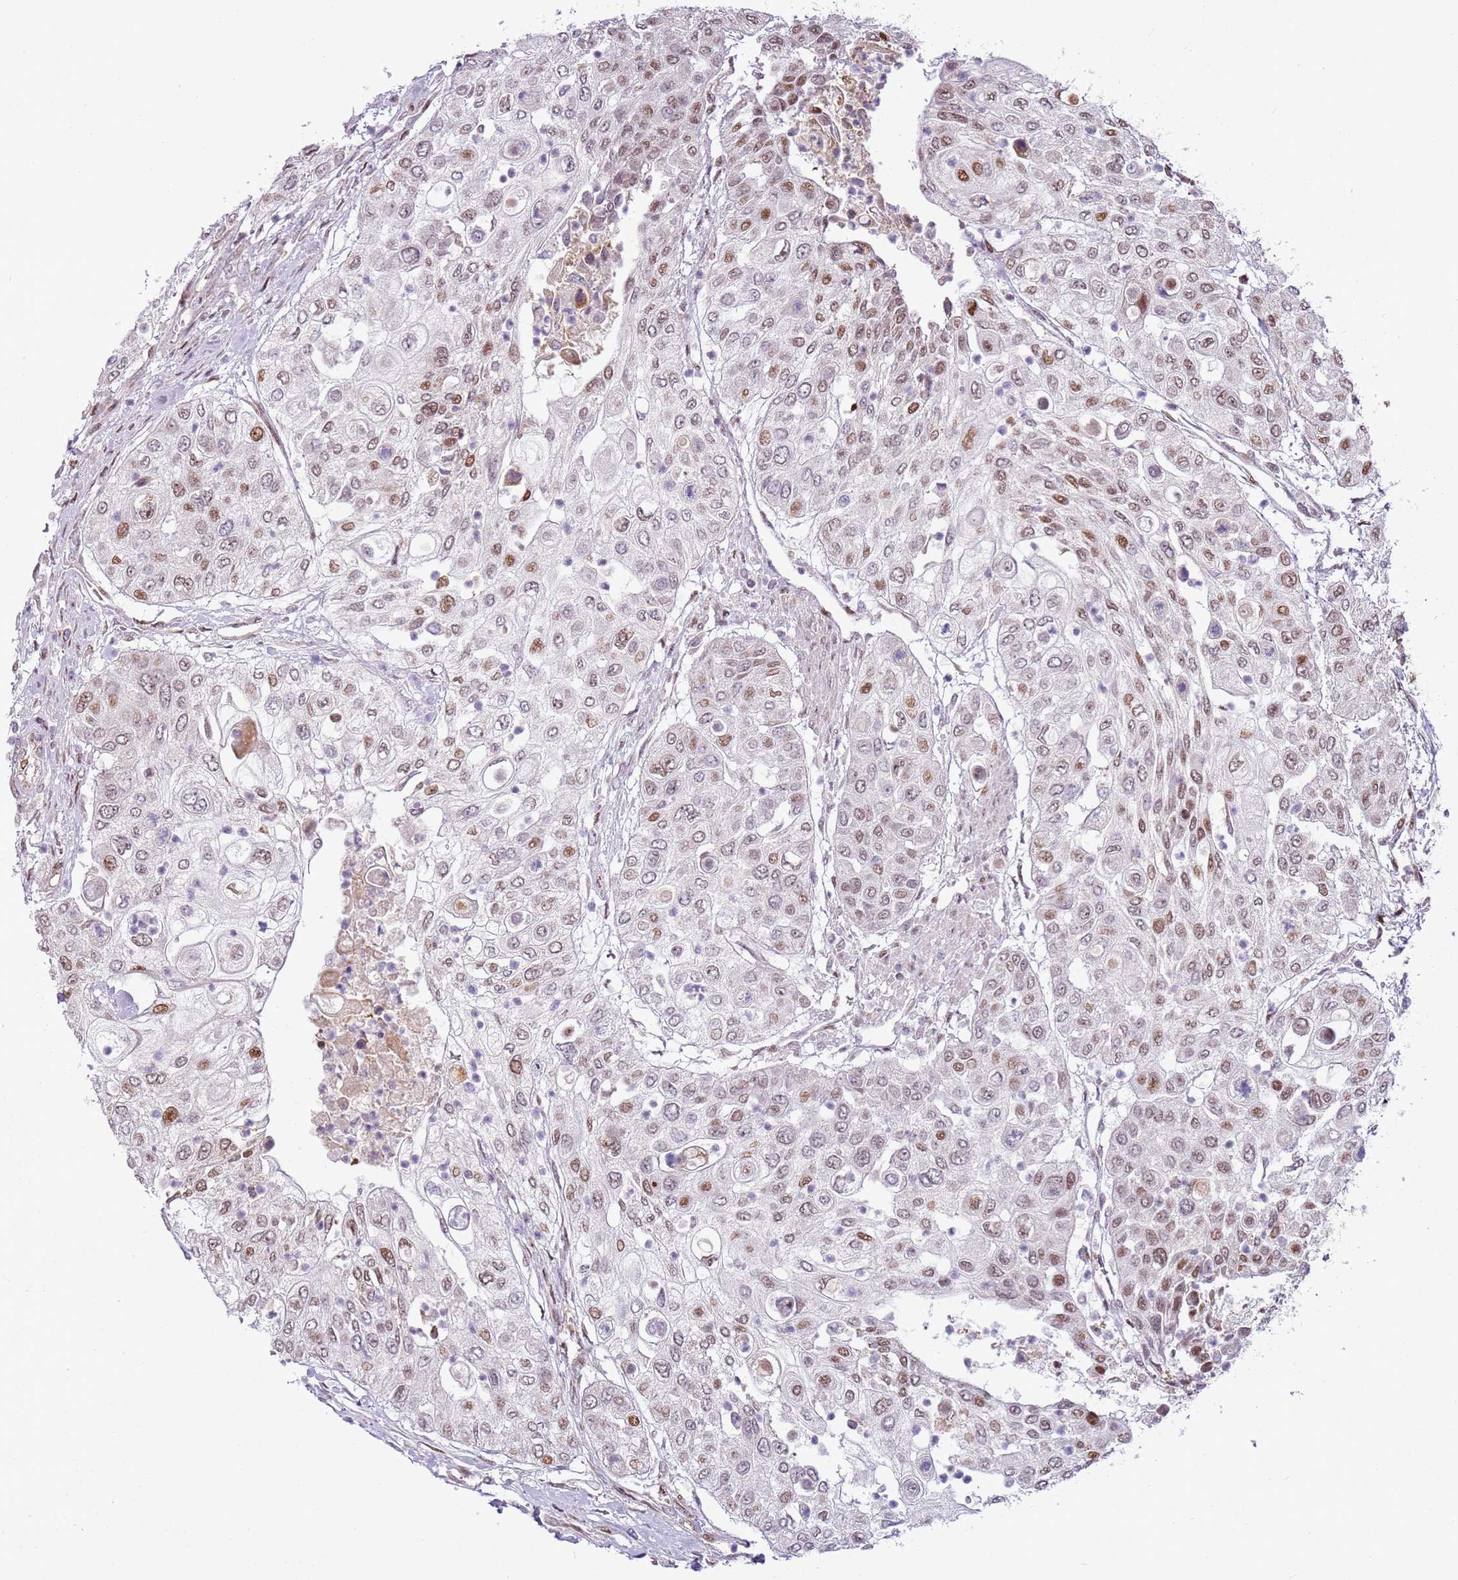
{"staining": {"intensity": "moderate", "quantity": "25%-75%", "location": "nuclear"}, "tissue": "urothelial cancer", "cell_type": "Tumor cells", "image_type": "cancer", "snomed": [{"axis": "morphology", "description": "Urothelial carcinoma, High grade"}, {"axis": "topography", "description": "Urinary bladder"}], "caption": "Urothelial cancer stained with DAB (3,3'-diaminobenzidine) immunohistochemistry displays medium levels of moderate nuclear expression in approximately 25%-75% of tumor cells. The protein is stained brown, and the nuclei are stained in blue (DAB IHC with brightfield microscopy, high magnification).", "gene": "PCTP", "patient": {"sex": "female", "age": 79}}